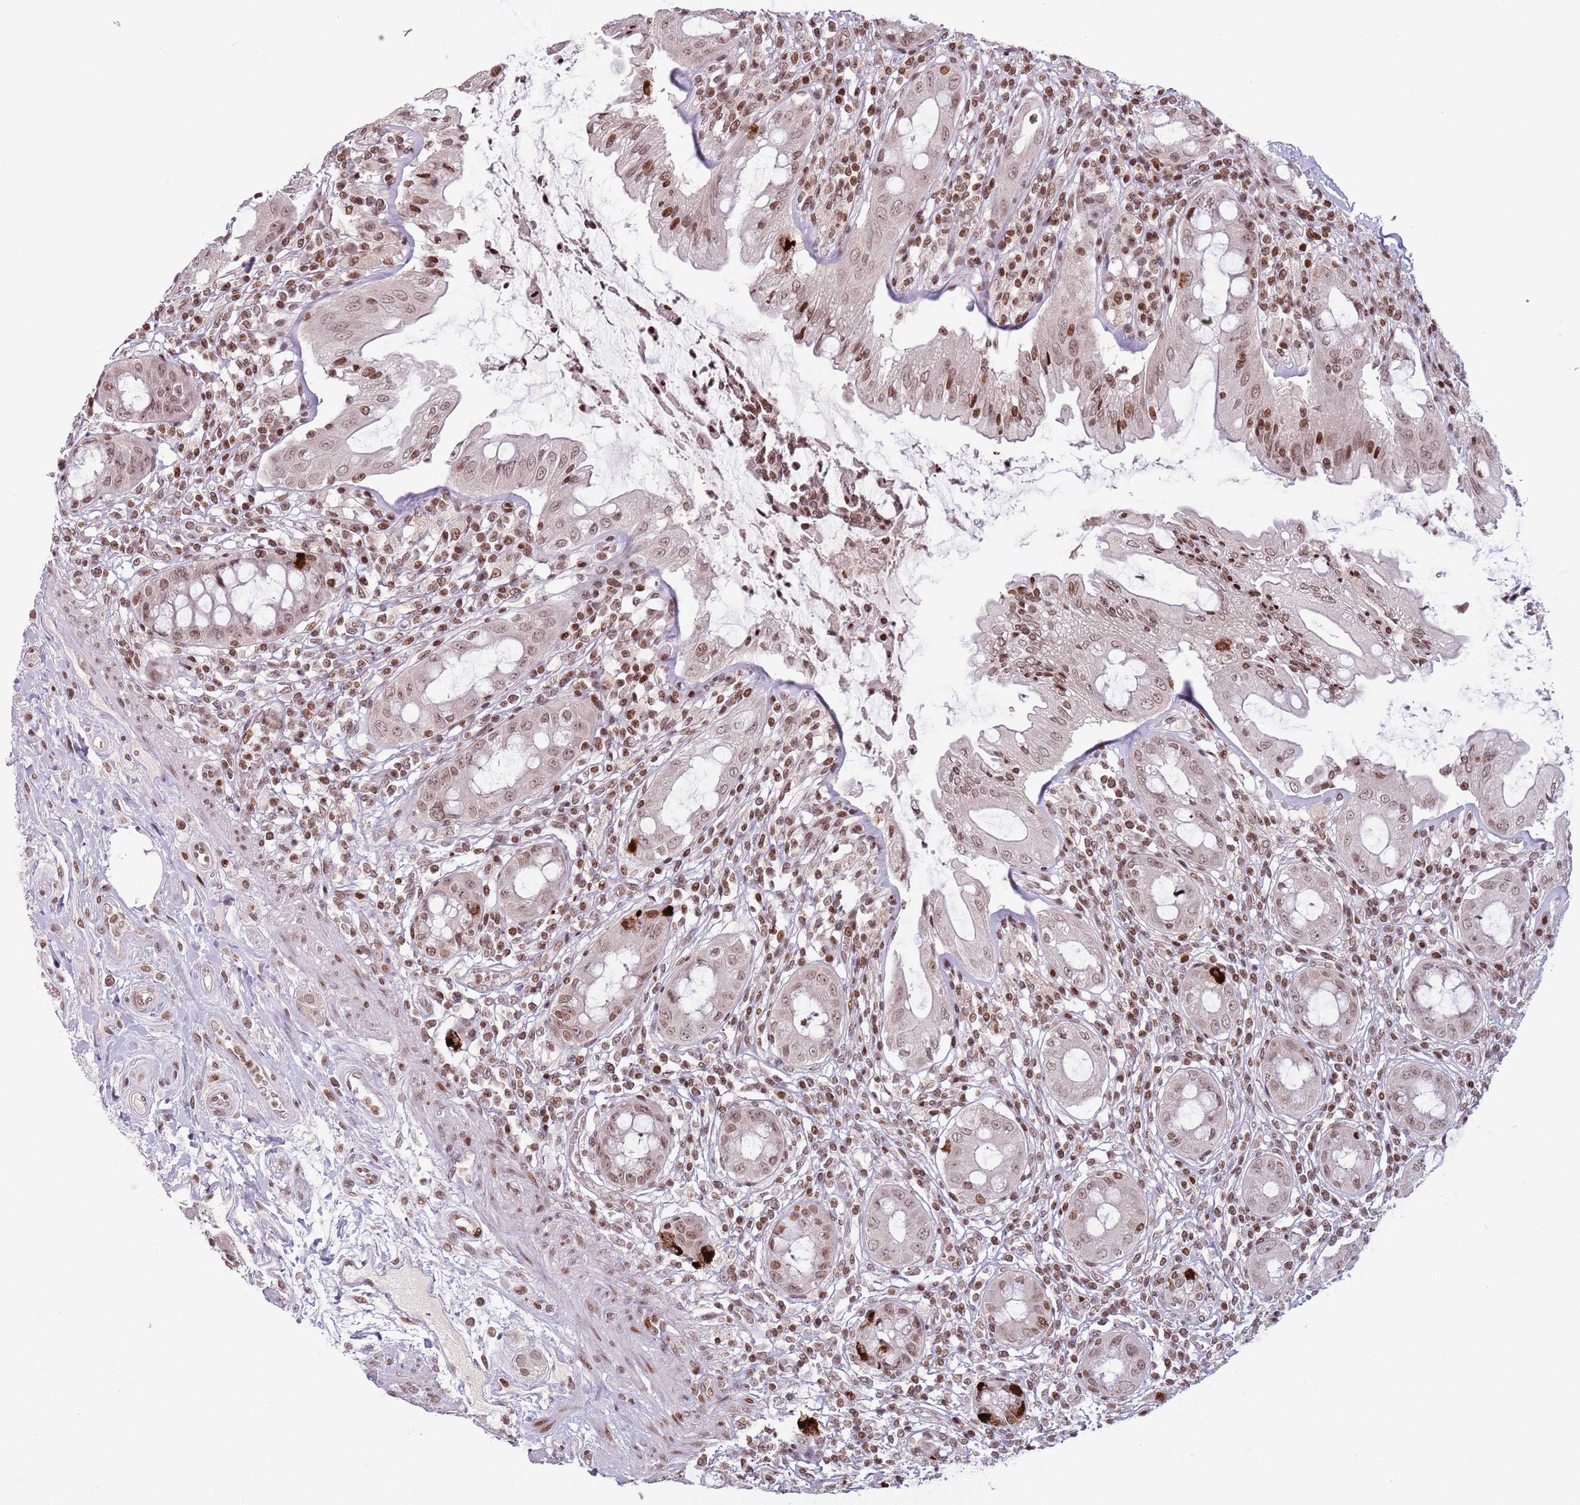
{"staining": {"intensity": "strong", "quantity": "25%-75%", "location": "cytoplasmic/membranous,nuclear"}, "tissue": "rectum", "cell_type": "Glandular cells", "image_type": "normal", "snomed": [{"axis": "morphology", "description": "Normal tissue, NOS"}, {"axis": "topography", "description": "Rectum"}], "caption": "Glandular cells display high levels of strong cytoplasmic/membranous,nuclear expression in about 25%-75% of cells in benign human rectum.", "gene": "SH3RF3", "patient": {"sex": "female", "age": 57}}